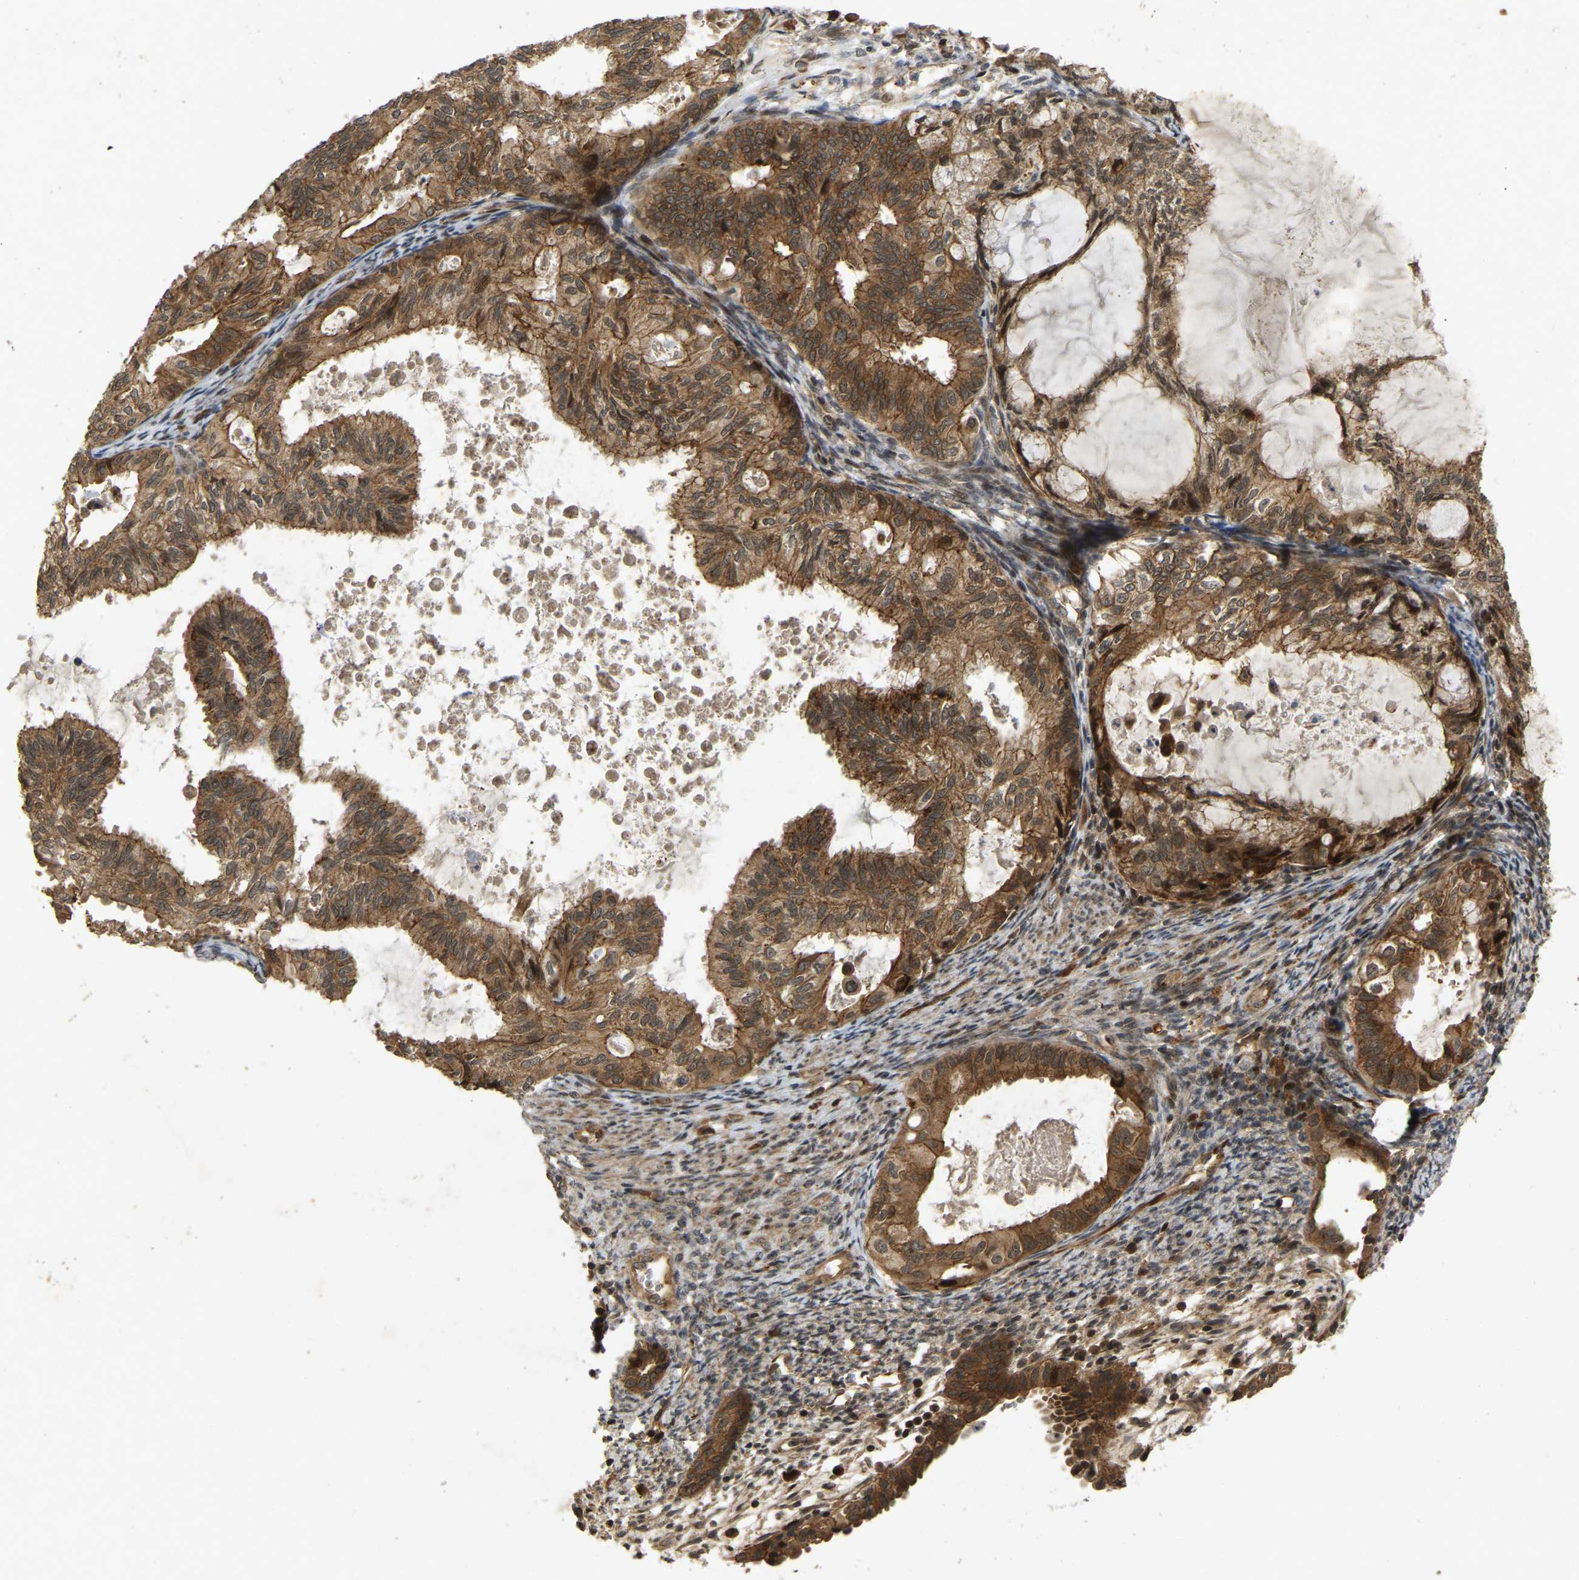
{"staining": {"intensity": "moderate", "quantity": ">75%", "location": "cytoplasmic/membranous,nuclear"}, "tissue": "cervical cancer", "cell_type": "Tumor cells", "image_type": "cancer", "snomed": [{"axis": "morphology", "description": "Normal tissue, NOS"}, {"axis": "morphology", "description": "Adenocarcinoma, NOS"}, {"axis": "topography", "description": "Cervix"}, {"axis": "topography", "description": "Endometrium"}], "caption": "IHC of cervical cancer (adenocarcinoma) reveals medium levels of moderate cytoplasmic/membranous and nuclear staining in approximately >75% of tumor cells. The staining is performed using DAB (3,3'-diaminobenzidine) brown chromogen to label protein expression. The nuclei are counter-stained blue using hematoxylin.", "gene": "KIAA1549", "patient": {"sex": "female", "age": 86}}